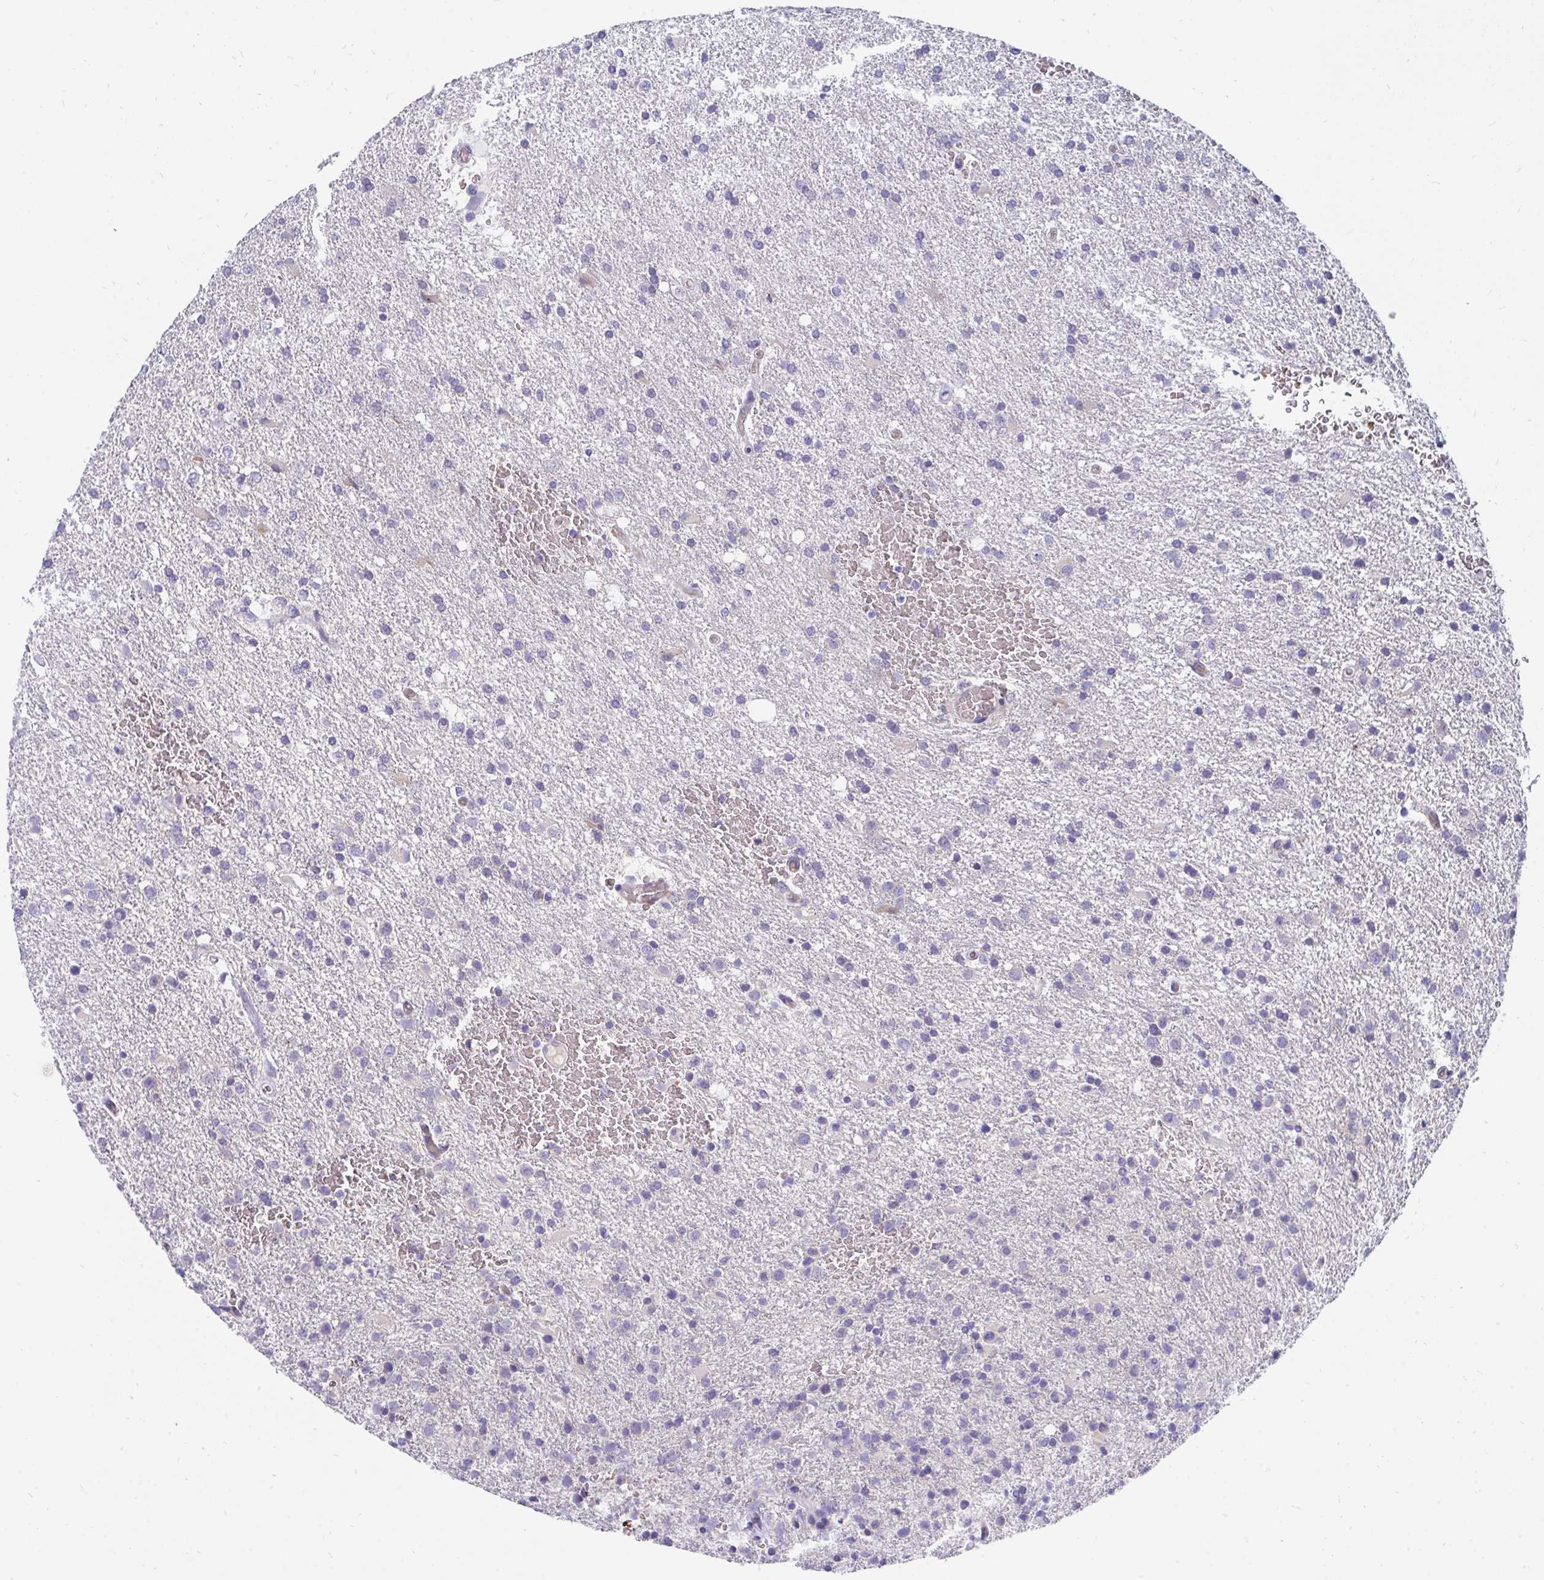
{"staining": {"intensity": "negative", "quantity": "none", "location": "none"}, "tissue": "glioma", "cell_type": "Tumor cells", "image_type": "cancer", "snomed": [{"axis": "morphology", "description": "Glioma, malignant, High grade"}, {"axis": "topography", "description": "Brain"}], "caption": "DAB (3,3'-diaminobenzidine) immunohistochemical staining of glioma reveals no significant positivity in tumor cells.", "gene": "MROH2B", "patient": {"sex": "male", "age": 68}}